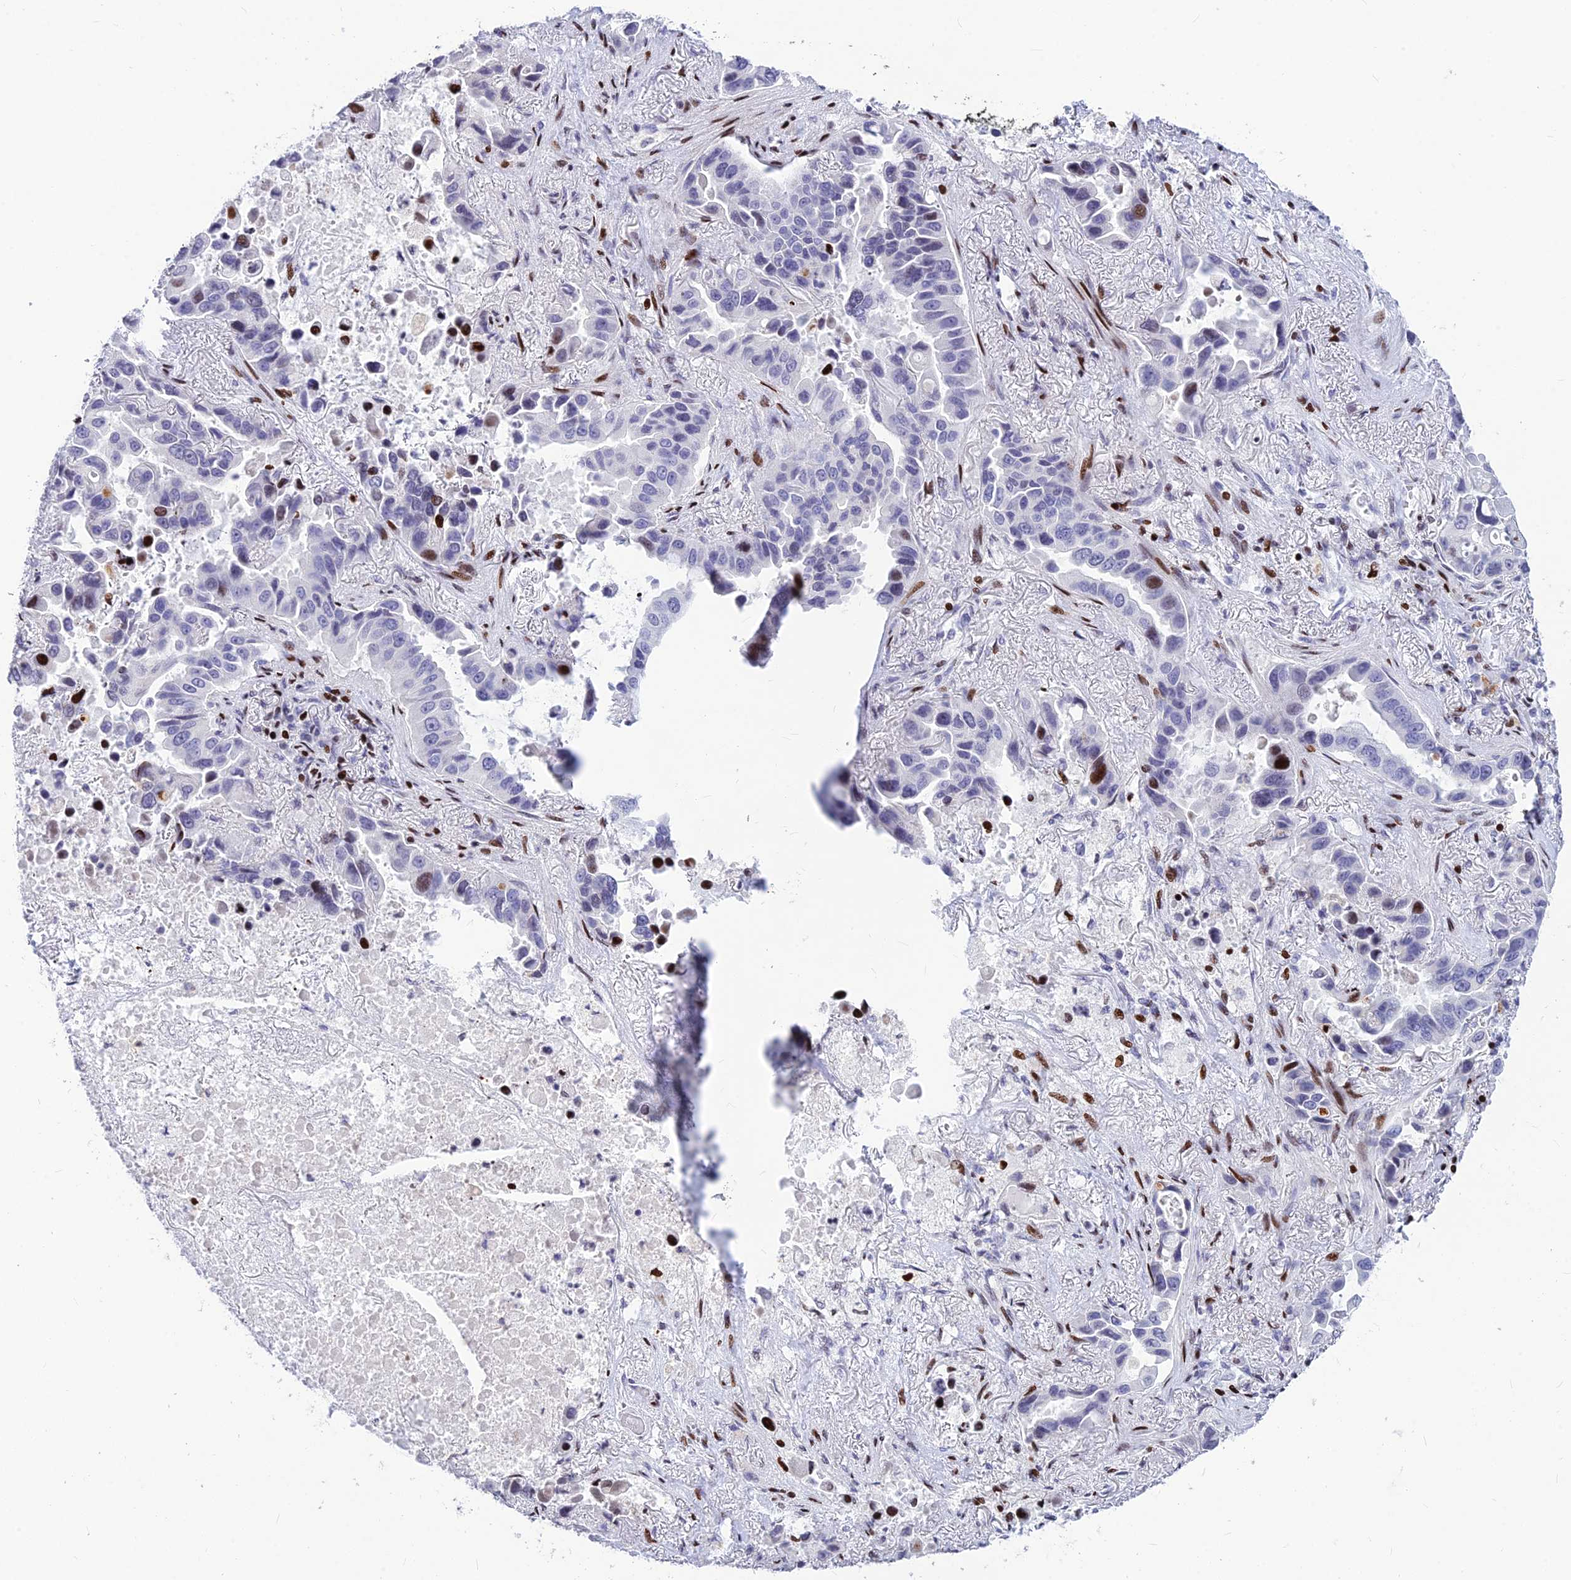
{"staining": {"intensity": "moderate", "quantity": "<25%", "location": "nuclear"}, "tissue": "lung cancer", "cell_type": "Tumor cells", "image_type": "cancer", "snomed": [{"axis": "morphology", "description": "Adenocarcinoma, NOS"}, {"axis": "topography", "description": "Lung"}], "caption": "Human lung cancer (adenocarcinoma) stained with a protein marker reveals moderate staining in tumor cells.", "gene": "PRPS1", "patient": {"sex": "male", "age": 64}}